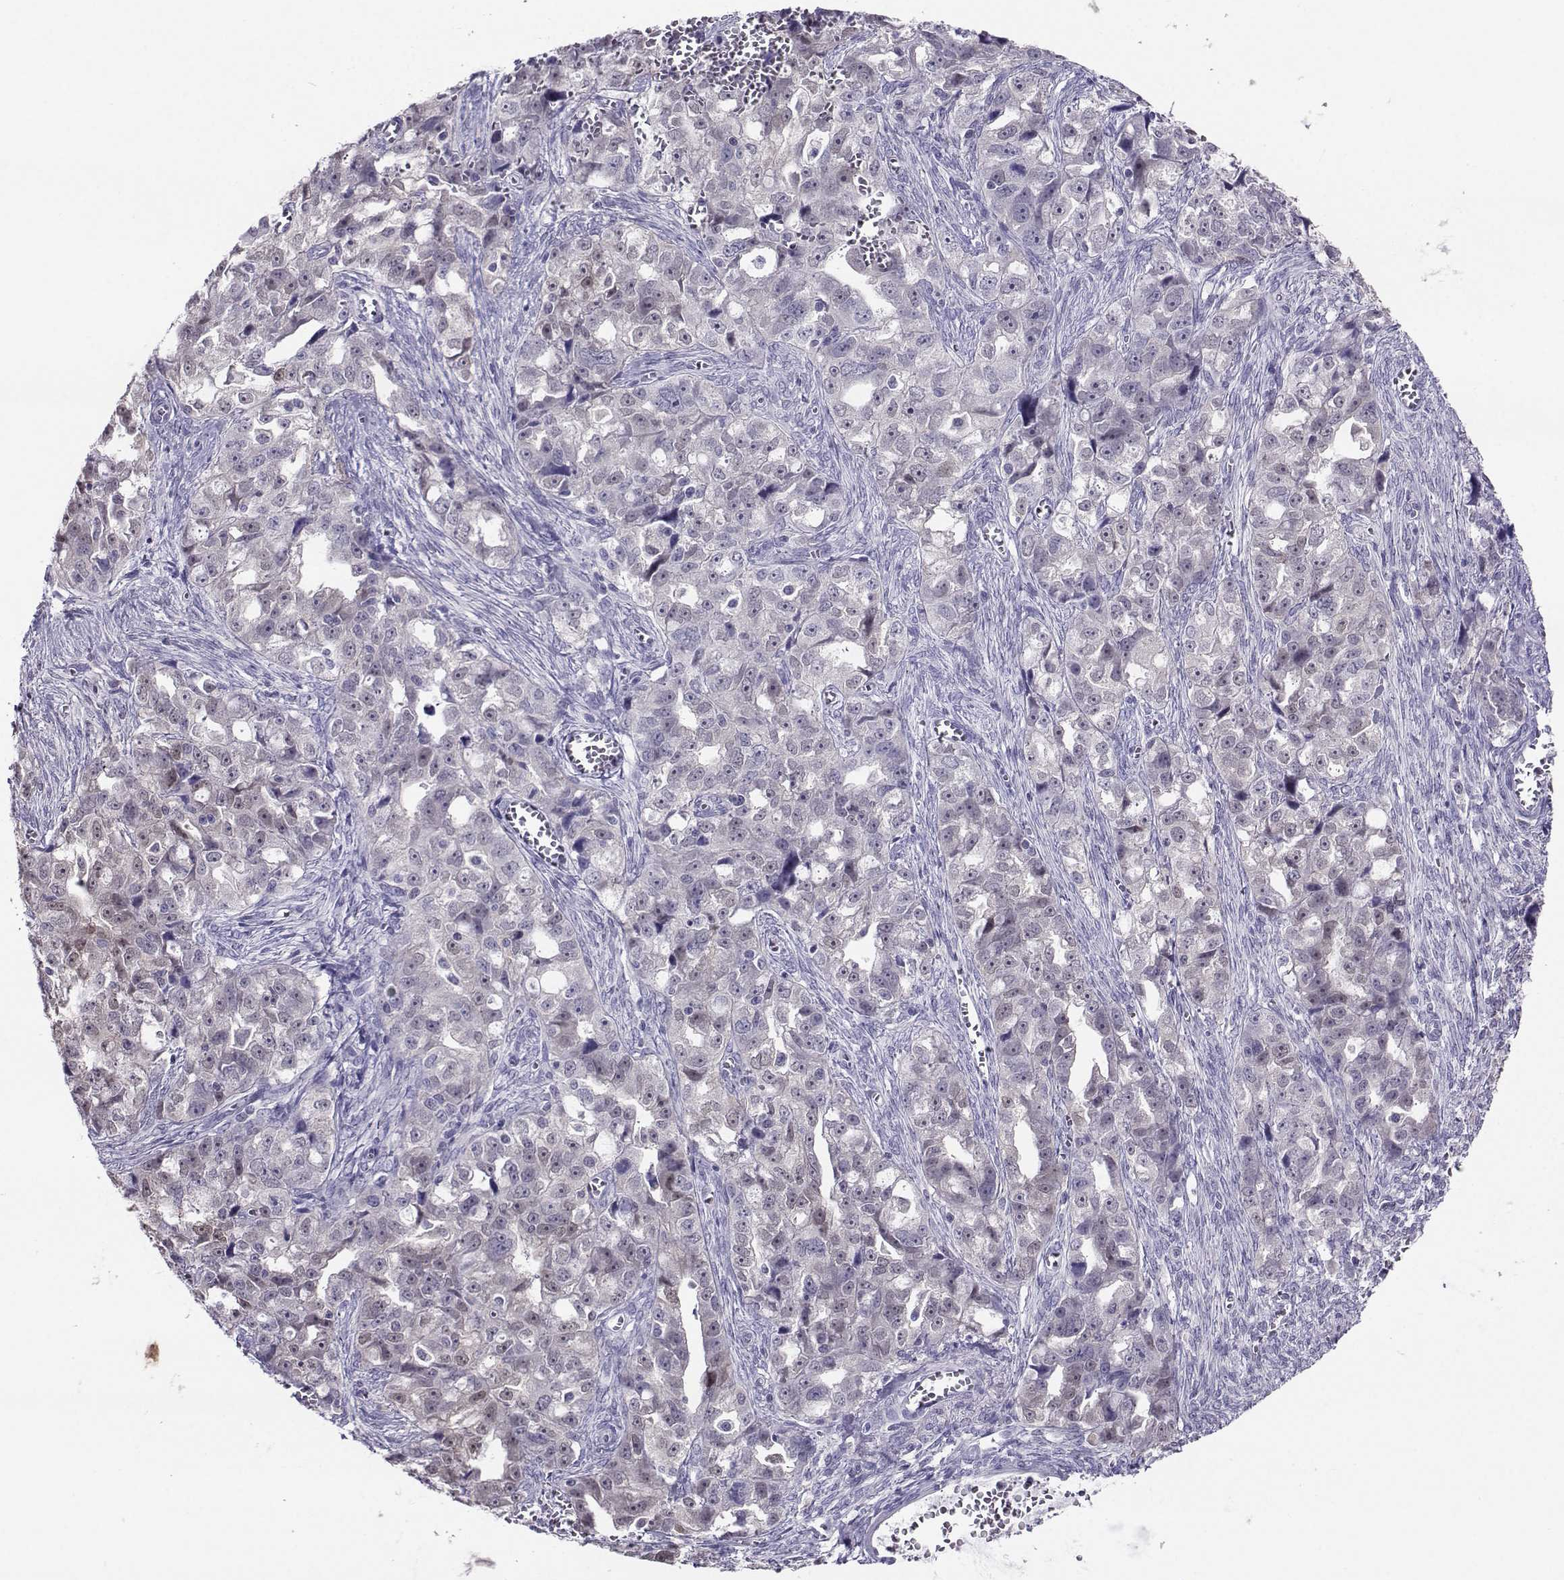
{"staining": {"intensity": "negative", "quantity": "none", "location": "none"}, "tissue": "ovarian cancer", "cell_type": "Tumor cells", "image_type": "cancer", "snomed": [{"axis": "morphology", "description": "Cystadenocarcinoma, serous, NOS"}, {"axis": "topography", "description": "Ovary"}], "caption": "Immunohistochemistry of ovarian cancer (serous cystadenocarcinoma) displays no staining in tumor cells.", "gene": "PGK1", "patient": {"sex": "female", "age": 51}}